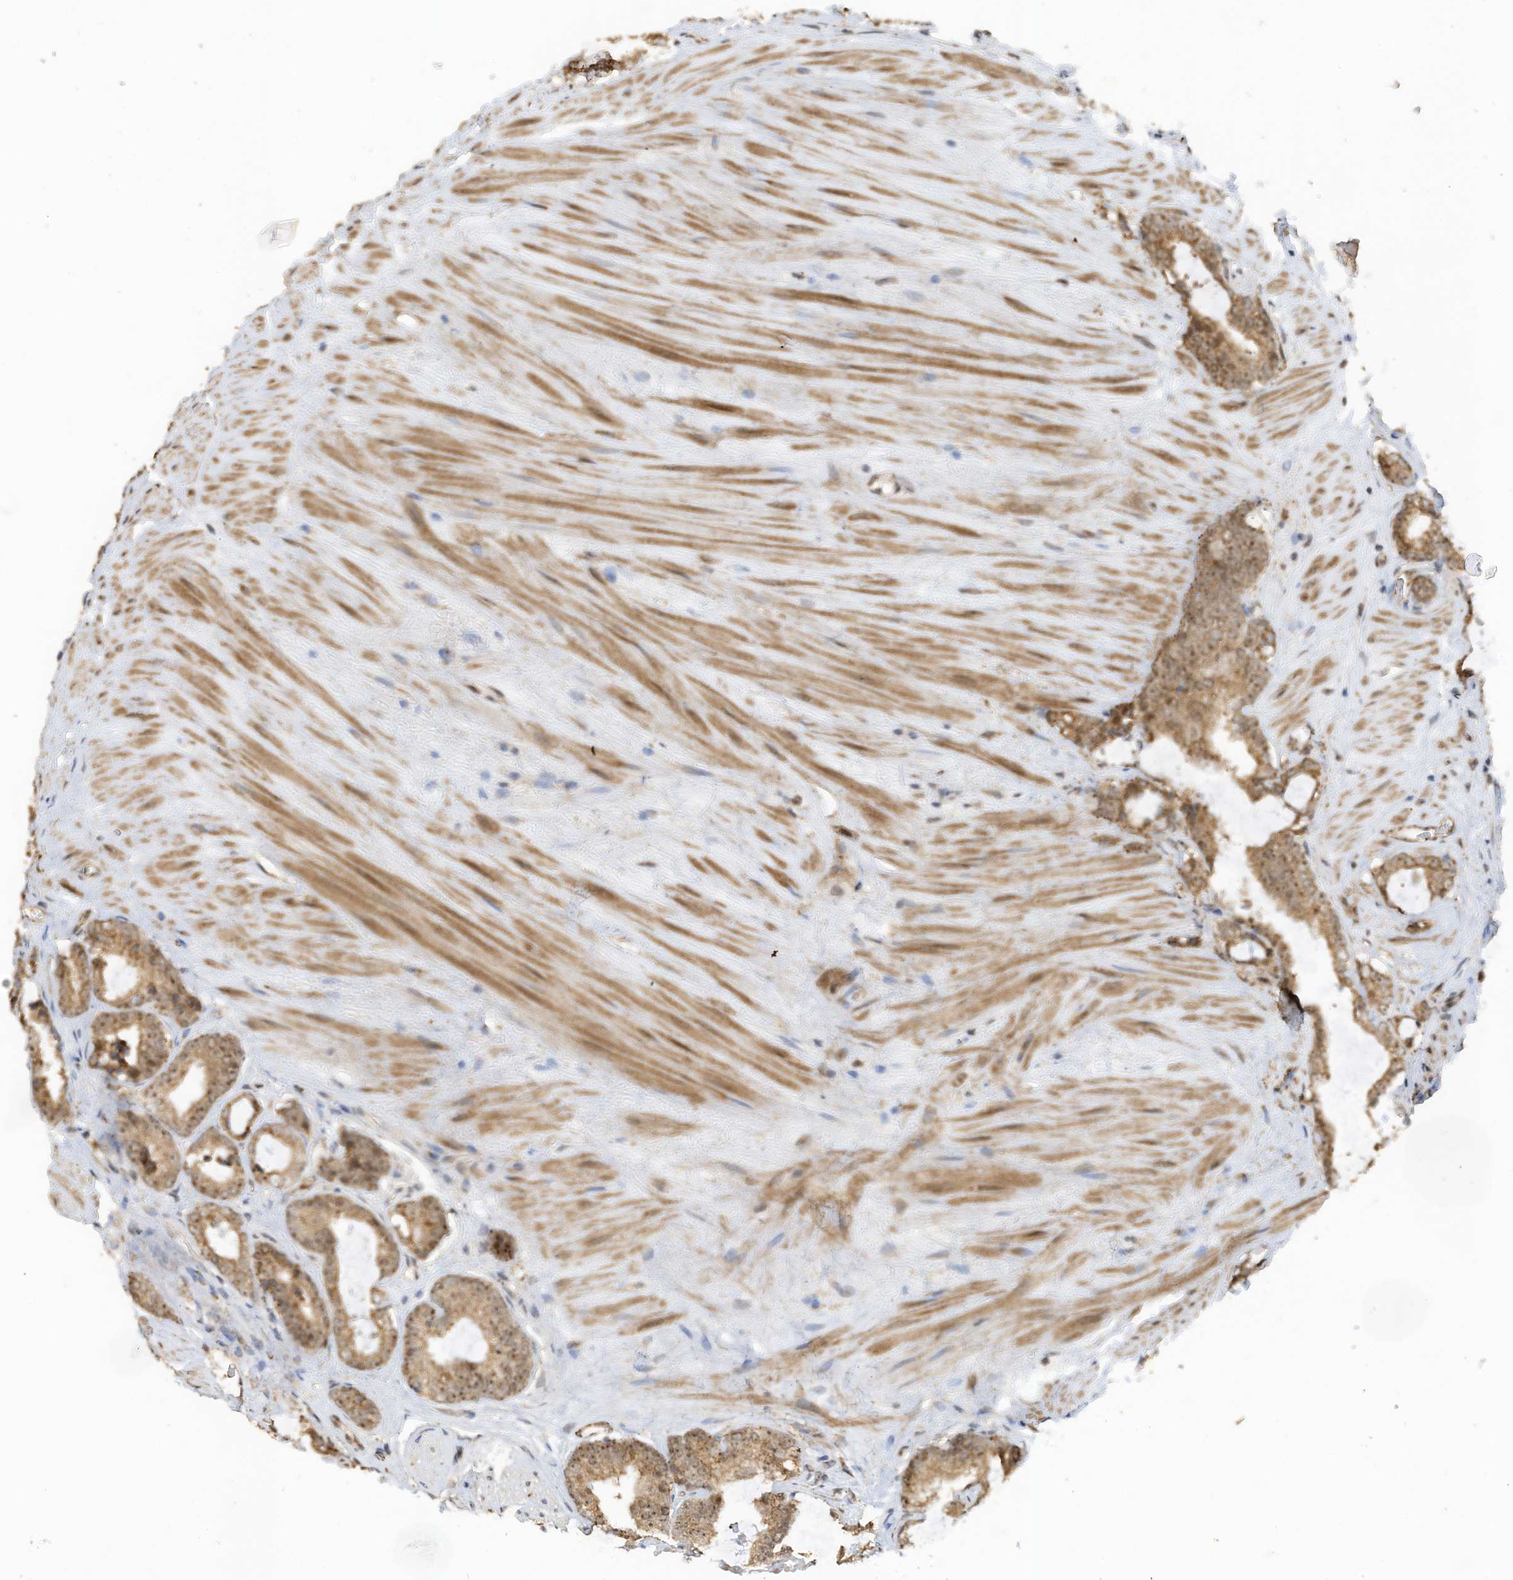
{"staining": {"intensity": "weak", "quantity": ">75%", "location": "cytoplasmic/membranous,nuclear"}, "tissue": "prostate cancer", "cell_type": "Tumor cells", "image_type": "cancer", "snomed": [{"axis": "morphology", "description": "Adenocarcinoma, High grade"}, {"axis": "topography", "description": "Prostate"}], "caption": "Tumor cells show low levels of weak cytoplasmic/membranous and nuclear positivity in about >75% of cells in human high-grade adenocarcinoma (prostate).", "gene": "ERLEC1", "patient": {"sex": "male", "age": 63}}